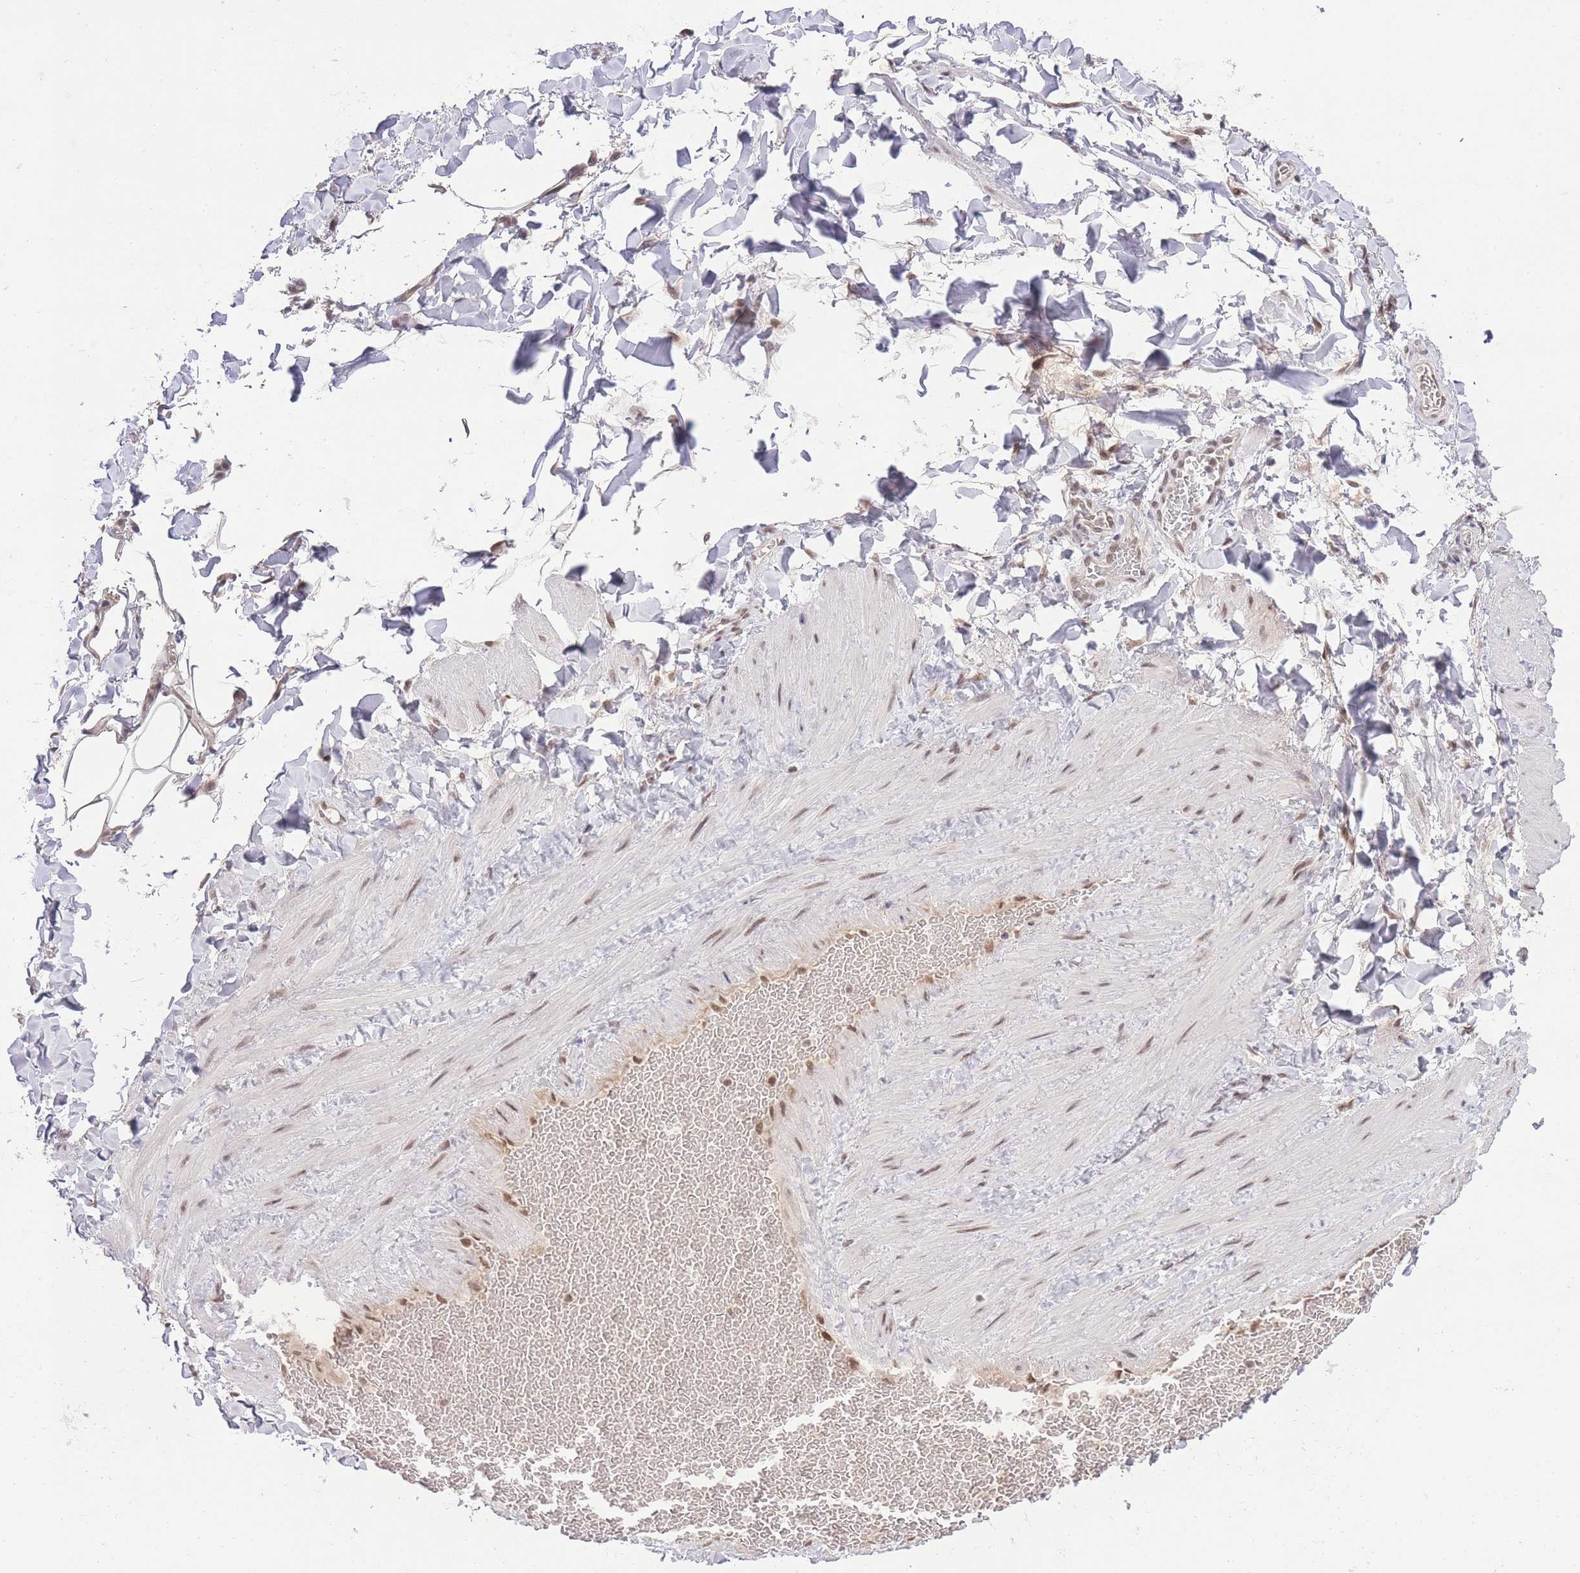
{"staining": {"intensity": "weak", "quantity": ">75%", "location": "nuclear"}, "tissue": "adipose tissue", "cell_type": "Adipocytes", "image_type": "normal", "snomed": [{"axis": "morphology", "description": "Normal tissue, NOS"}, {"axis": "topography", "description": "Soft tissue"}, {"axis": "topography", "description": "Vascular tissue"}], "caption": "Adipocytes demonstrate low levels of weak nuclear expression in approximately >75% of cells in unremarkable human adipose tissue.", "gene": "TMED3", "patient": {"sex": "male", "age": 54}}